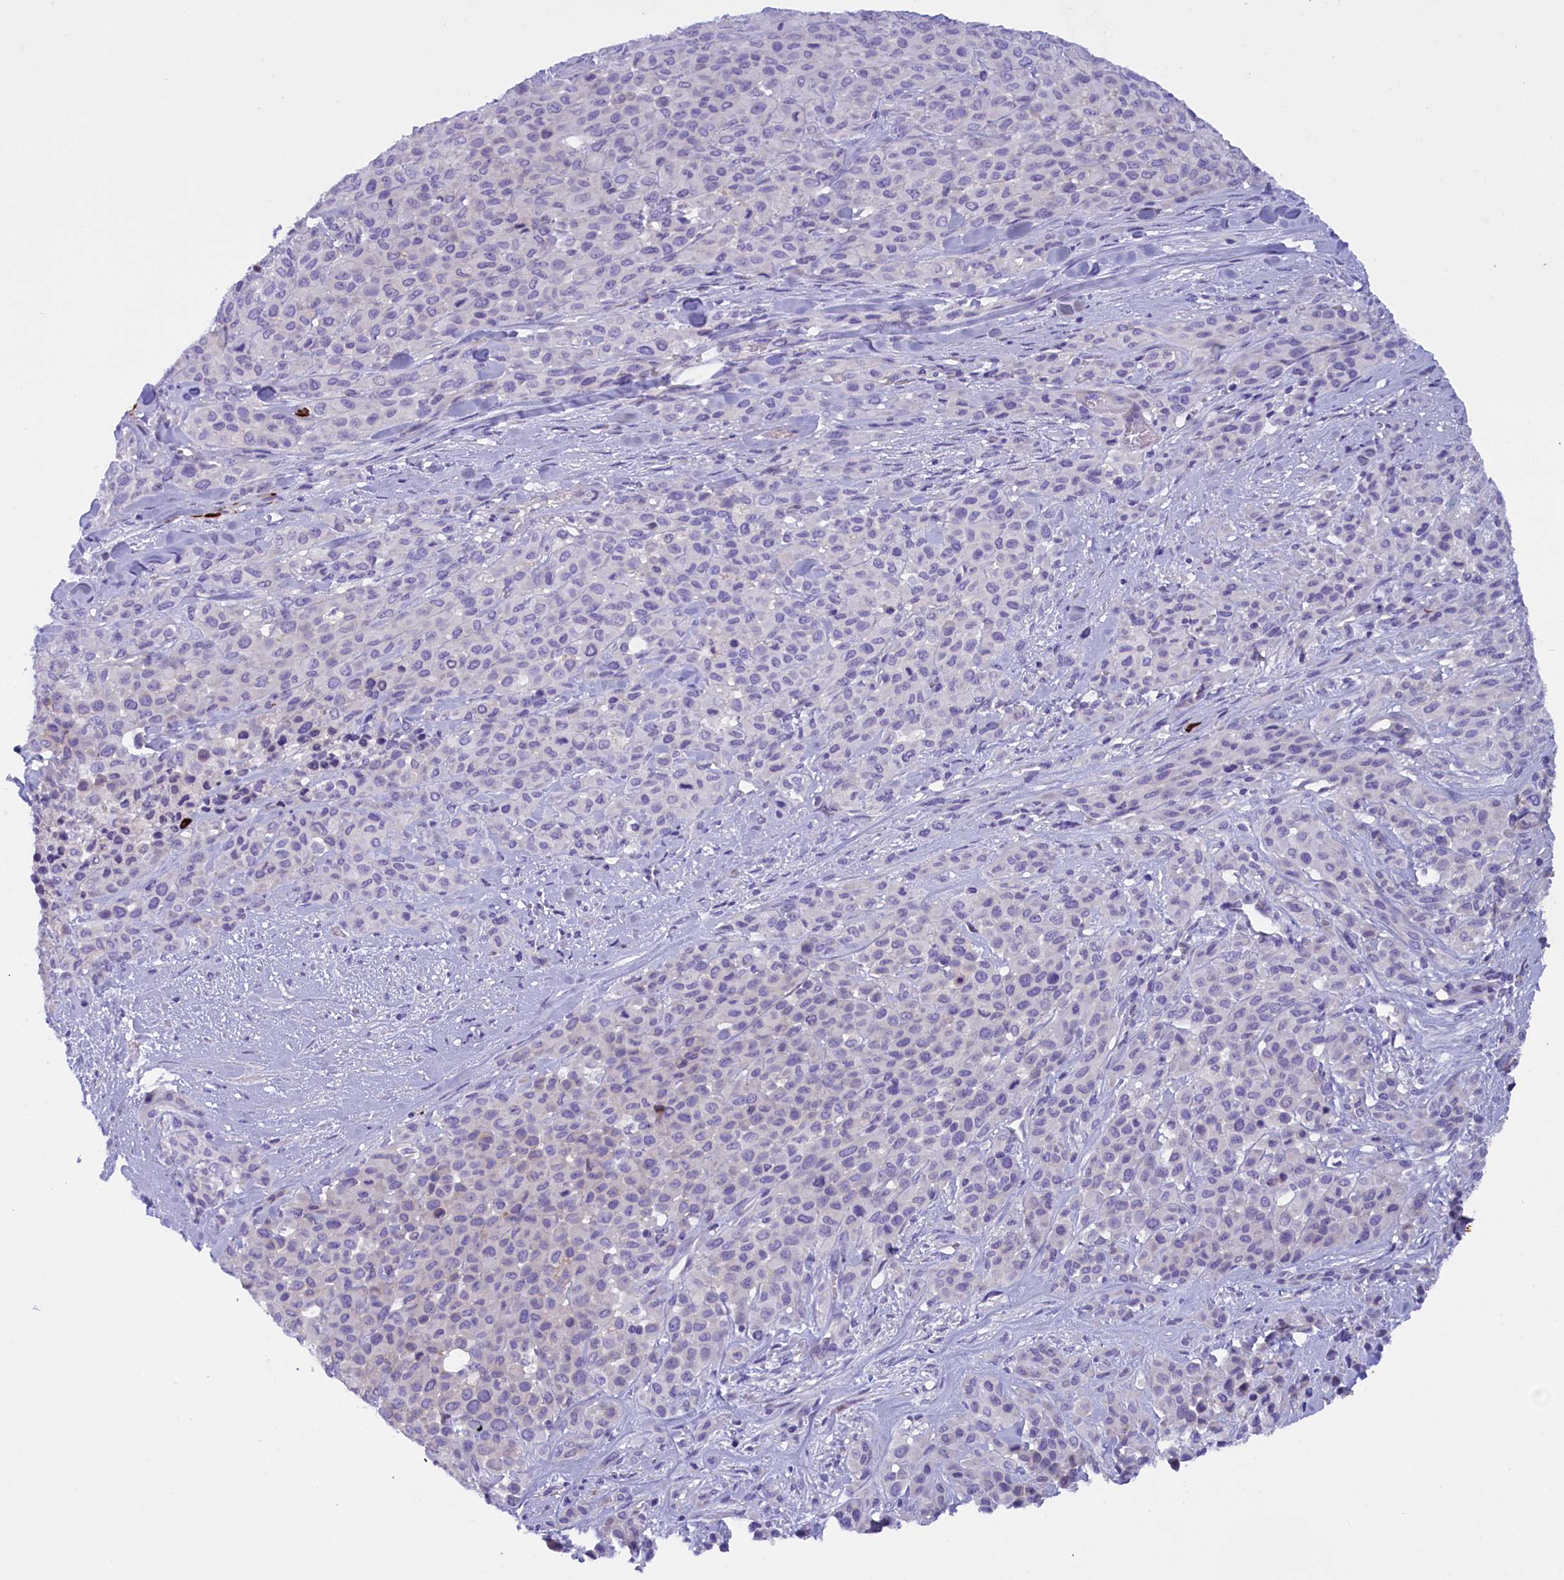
{"staining": {"intensity": "negative", "quantity": "none", "location": "none"}, "tissue": "melanoma", "cell_type": "Tumor cells", "image_type": "cancer", "snomed": [{"axis": "morphology", "description": "Malignant melanoma, Metastatic site"}, {"axis": "topography", "description": "Skin"}], "caption": "Immunohistochemistry photomicrograph of neoplastic tissue: human melanoma stained with DAB (3,3'-diaminobenzidine) exhibits no significant protein staining in tumor cells.", "gene": "RTTN", "patient": {"sex": "female", "age": 81}}